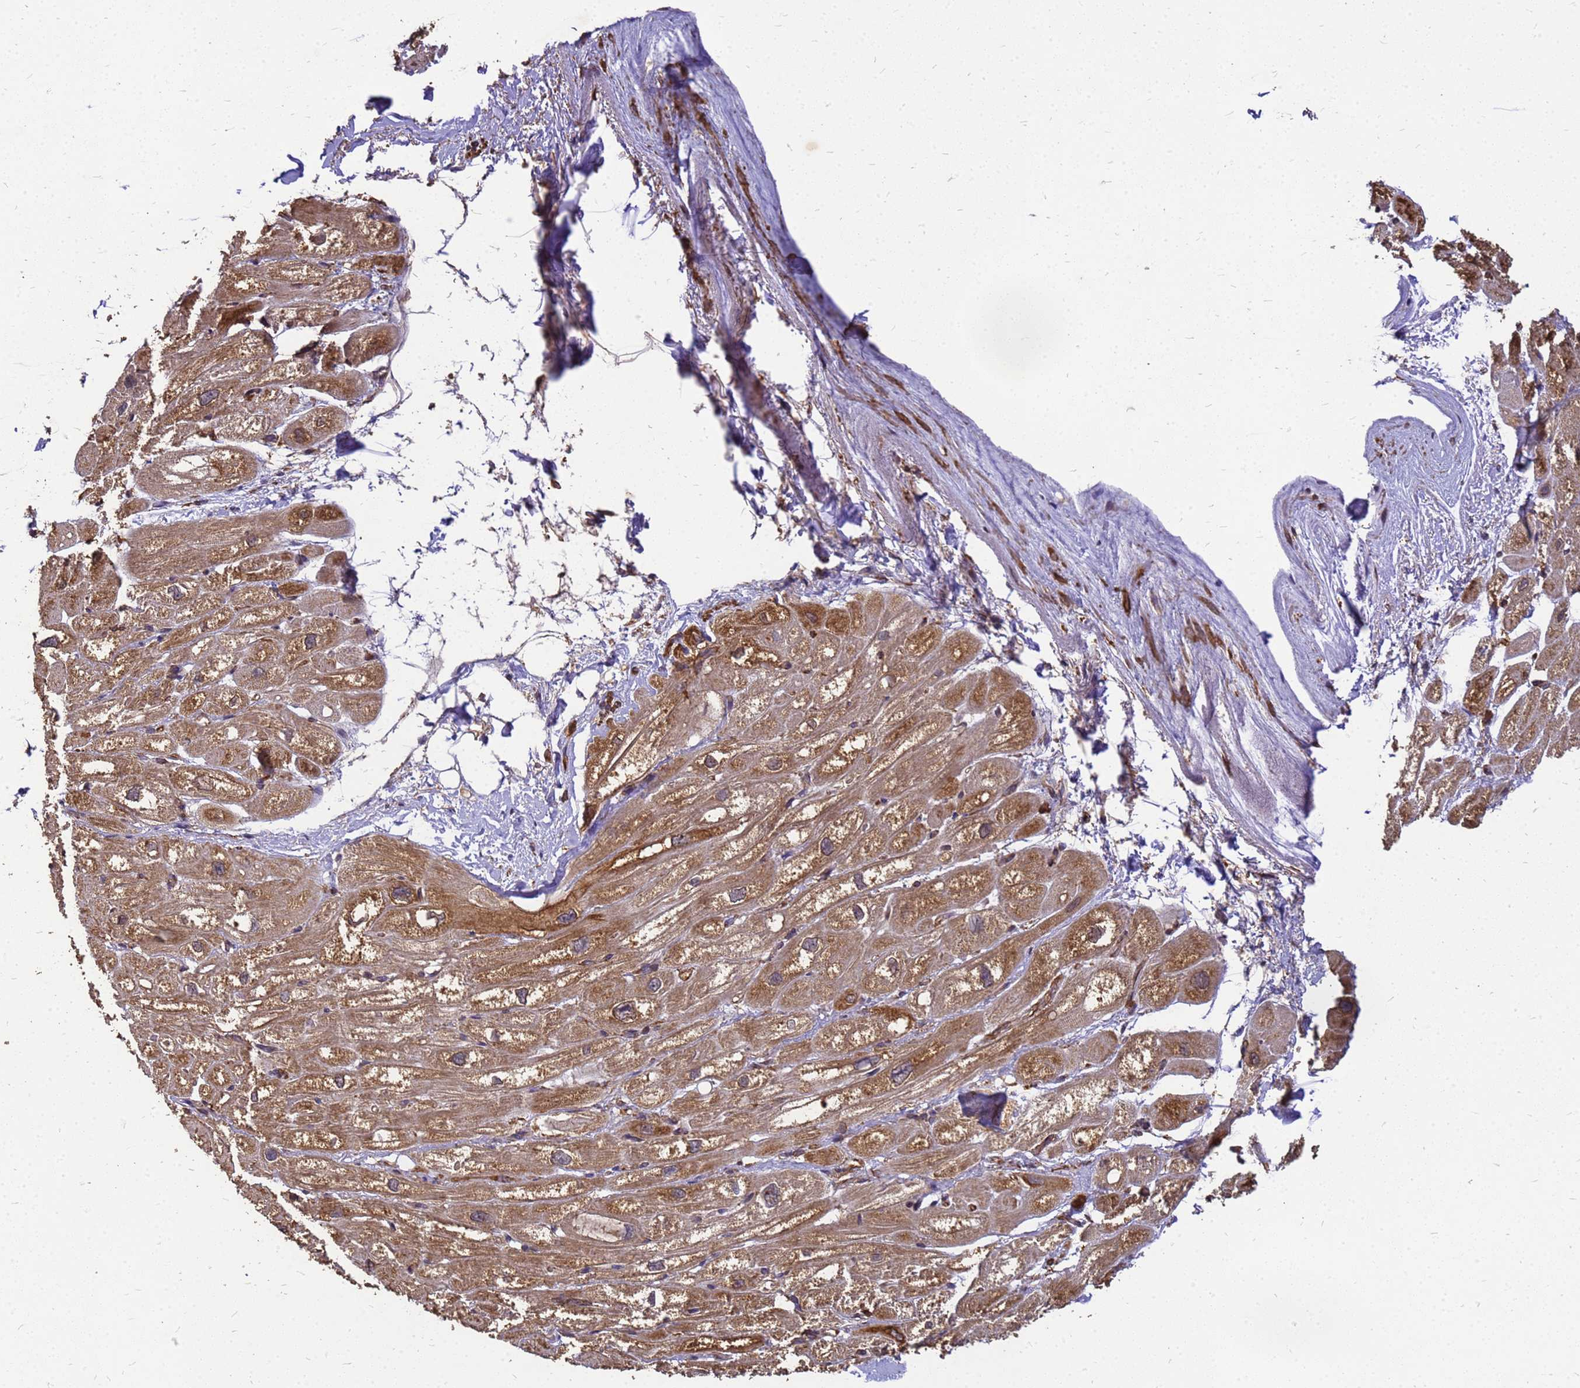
{"staining": {"intensity": "moderate", "quantity": ">75%", "location": "cytoplasmic/membranous"}, "tissue": "heart muscle", "cell_type": "Cardiomyocytes", "image_type": "normal", "snomed": [{"axis": "morphology", "description": "Normal tissue, NOS"}, {"axis": "topography", "description": "Heart"}], "caption": "Human heart muscle stained for a protein (brown) shows moderate cytoplasmic/membranous positive staining in about >75% of cardiomyocytes.", "gene": "ZNF618", "patient": {"sex": "male", "age": 50}}